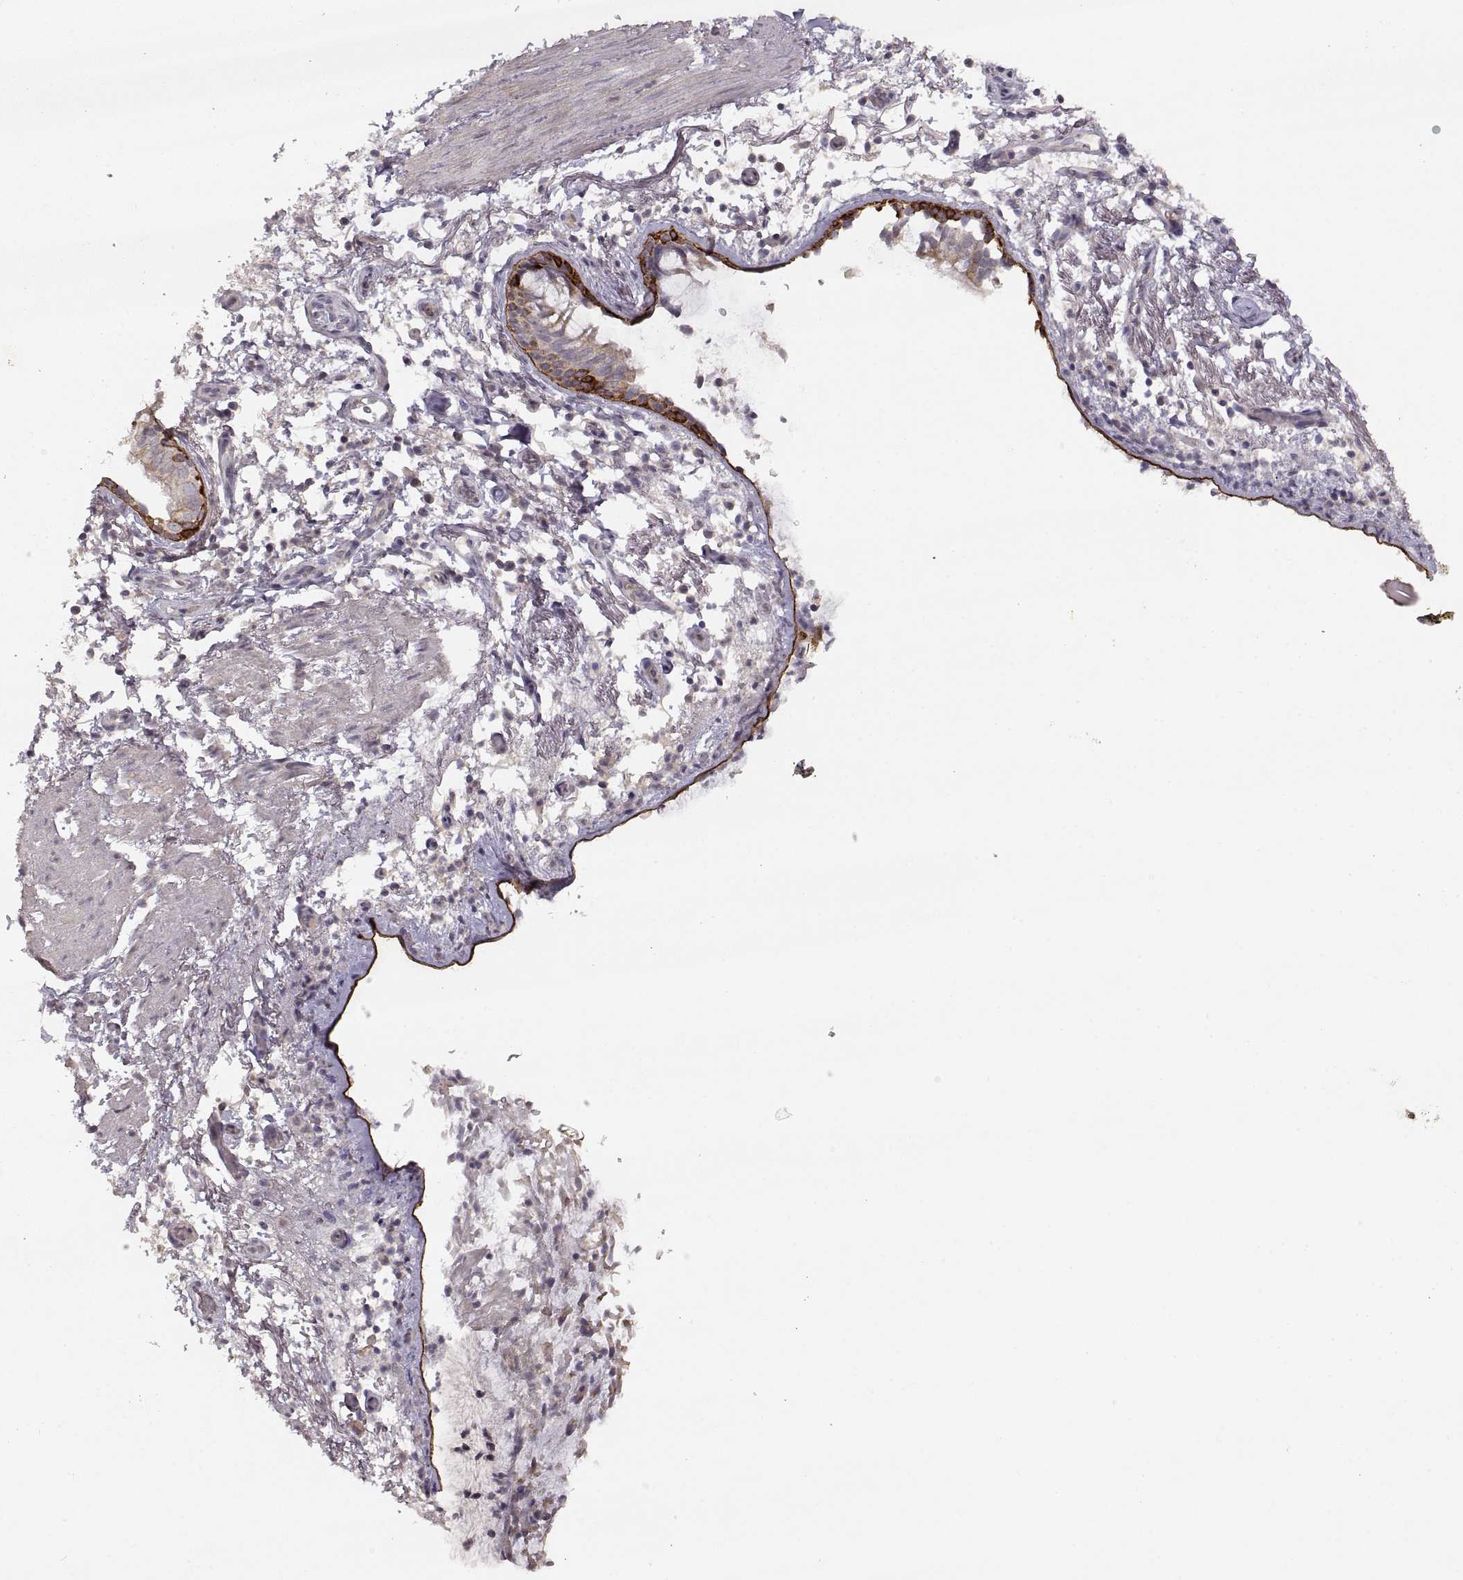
{"staining": {"intensity": "weak", "quantity": ">75%", "location": "cytoplasmic/membranous"}, "tissue": "bronchus", "cell_type": "Respiratory epithelial cells", "image_type": "normal", "snomed": [{"axis": "morphology", "description": "Normal tissue, NOS"}, {"axis": "topography", "description": "Bronchus"}], "caption": "A brown stain shows weak cytoplasmic/membranous expression of a protein in respiratory epithelial cells of unremarkable human bronchus. (DAB (3,3'-diaminobenzidine) = brown stain, brightfield microscopy at high magnification).", "gene": "LAMC2", "patient": {"sex": "female", "age": 64}}